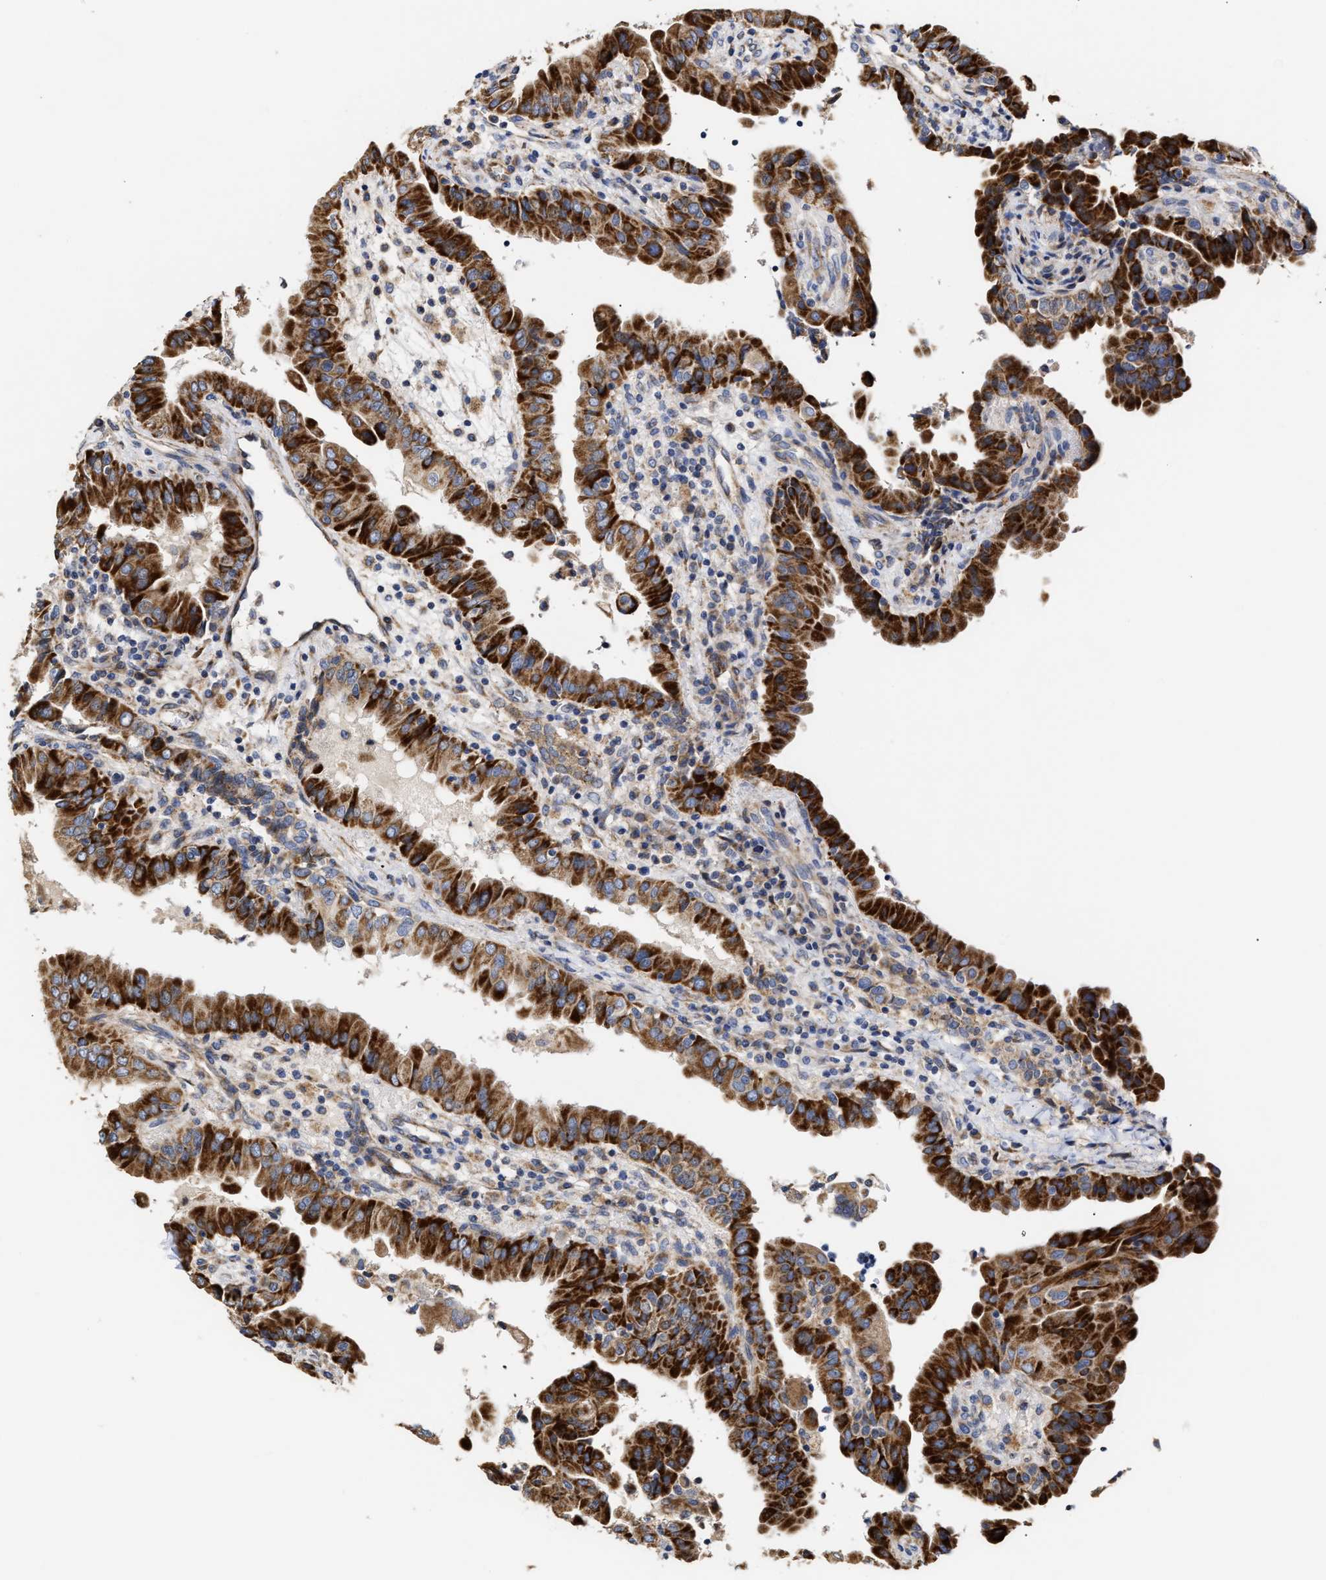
{"staining": {"intensity": "strong", "quantity": ">75%", "location": "cytoplasmic/membranous"}, "tissue": "thyroid cancer", "cell_type": "Tumor cells", "image_type": "cancer", "snomed": [{"axis": "morphology", "description": "Papillary adenocarcinoma, NOS"}, {"axis": "topography", "description": "Thyroid gland"}], "caption": "Immunohistochemical staining of human thyroid cancer (papillary adenocarcinoma) demonstrates high levels of strong cytoplasmic/membranous staining in approximately >75% of tumor cells. (Brightfield microscopy of DAB IHC at high magnification).", "gene": "MALSU1", "patient": {"sex": "male", "age": 33}}